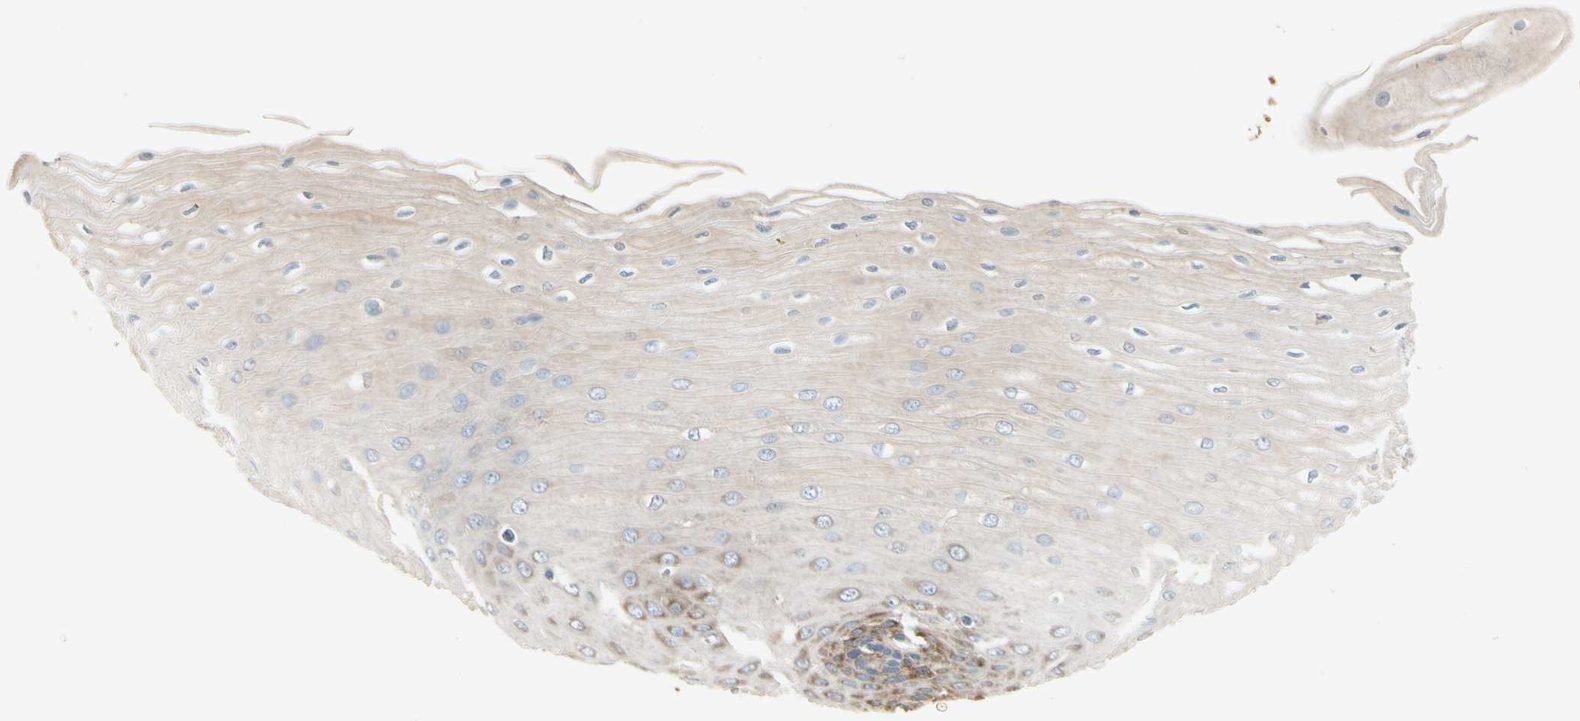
{"staining": {"intensity": "moderate", "quantity": "<25%", "location": "cytoplasmic/membranous"}, "tissue": "esophagus", "cell_type": "Squamous epithelial cells", "image_type": "normal", "snomed": [{"axis": "morphology", "description": "Normal tissue, NOS"}, {"axis": "morphology", "description": "Squamous cell carcinoma, NOS"}, {"axis": "topography", "description": "Esophagus"}], "caption": "A micrograph showing moderate cytoplasmic/membranous positivity in about <25% of squamous epithelial cells in benign esophagus, as visualized by brown immunohistochemical staining.", "gene": "IL1R1", "patient": {"sex": "male", "age": 65}}